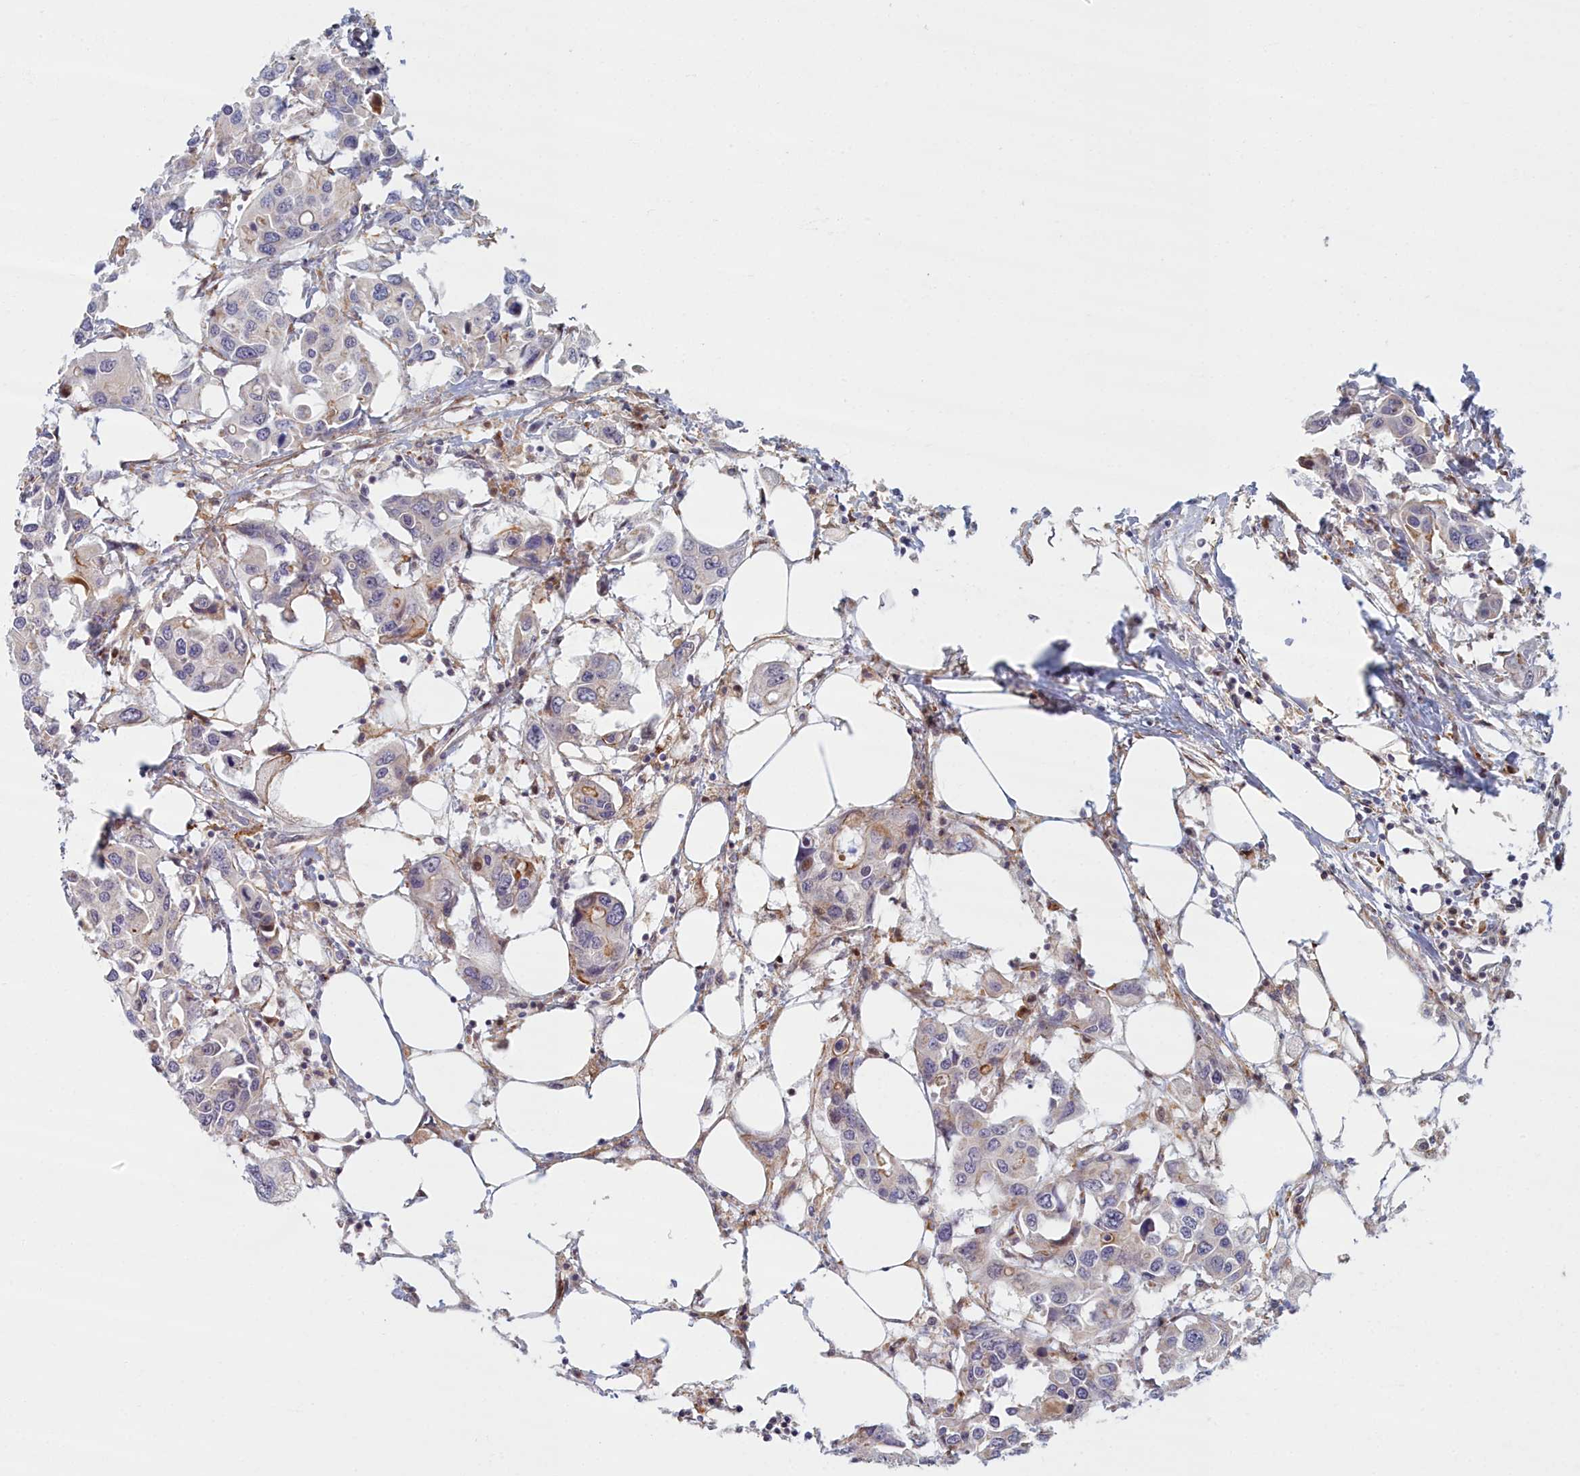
{"staining": {"intensity": "negative", "quantity": "none", "location": "none"}, "tissue": "colorectal cancer", "cell_type": "Tumor cells", "image_type": "cancer", "snomed": [{"axis": "morphology", "description": "Adenocarcinoma, NOS"}, {"axis": "topography", "description": "Colon"}], "caption": "Tumor cells are negative for brown protein staining in adenocarcinoma (colorectal). (Brightfield microscopy of DAB (3,3'-diaminobenzidine) immunohistochemistry at high magnification).", "gene": "C15orf40", "patient": {"sex": "male", "age": 77}}